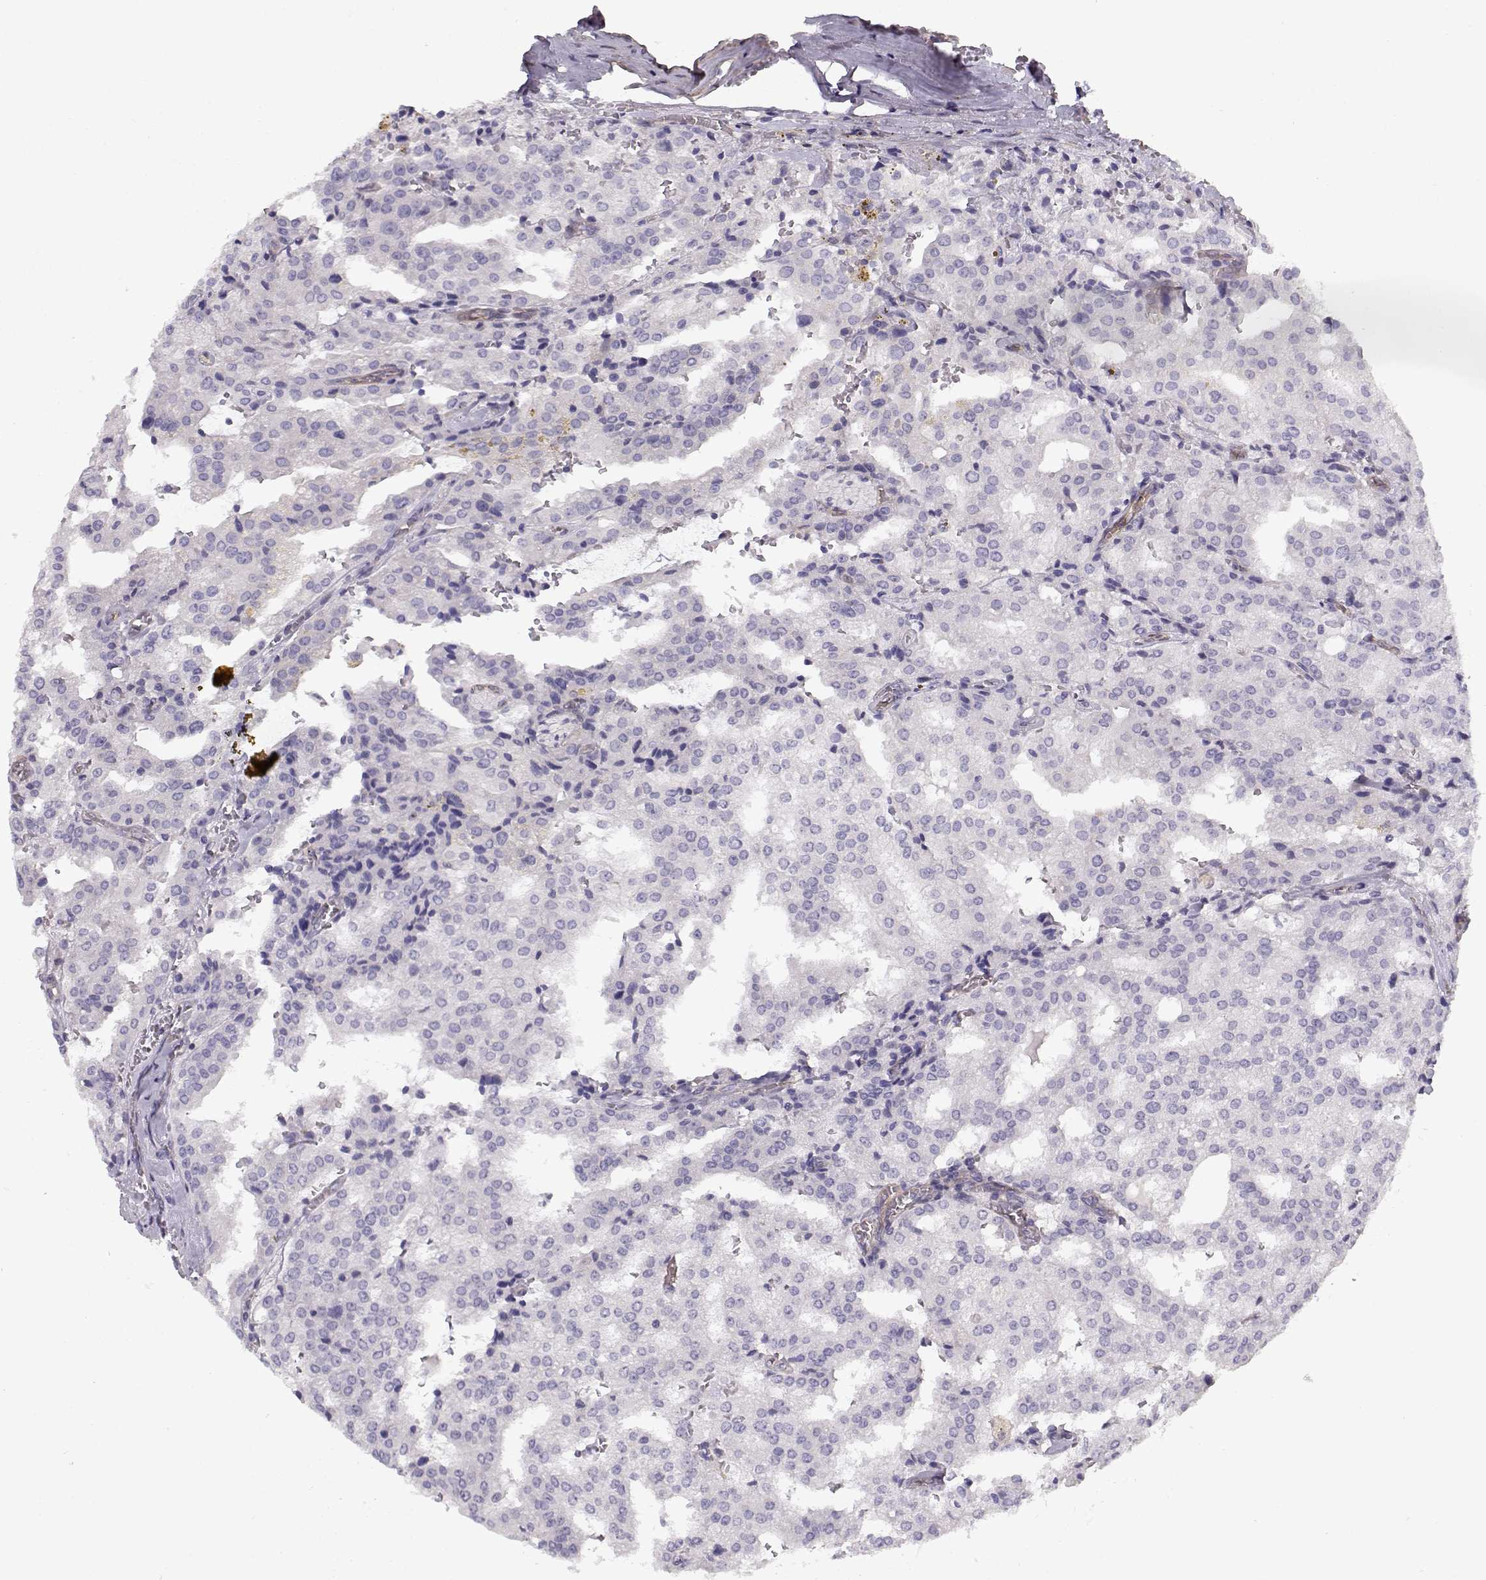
{"staining": {"intensity": "negative", "quantity": "none", "location": "none"}, "tissue": "prostate cancer", "cell_type": "Tumor cells", "image_type": "cancer", "snomed": [{"axis": "morphology", "description": "Adenocarcinoma, High grade"}, {"axis": "topography", "description": "Prostate"}], "caption": "Photomicrograph shows no protein positivity in tumor cells of prostate cancer tissue. (DAB (3,3'-diaminobenzidine) IHC, high magnification).", "gene": "MYO1A", "patient": {"sex": "male", "age": 68}}